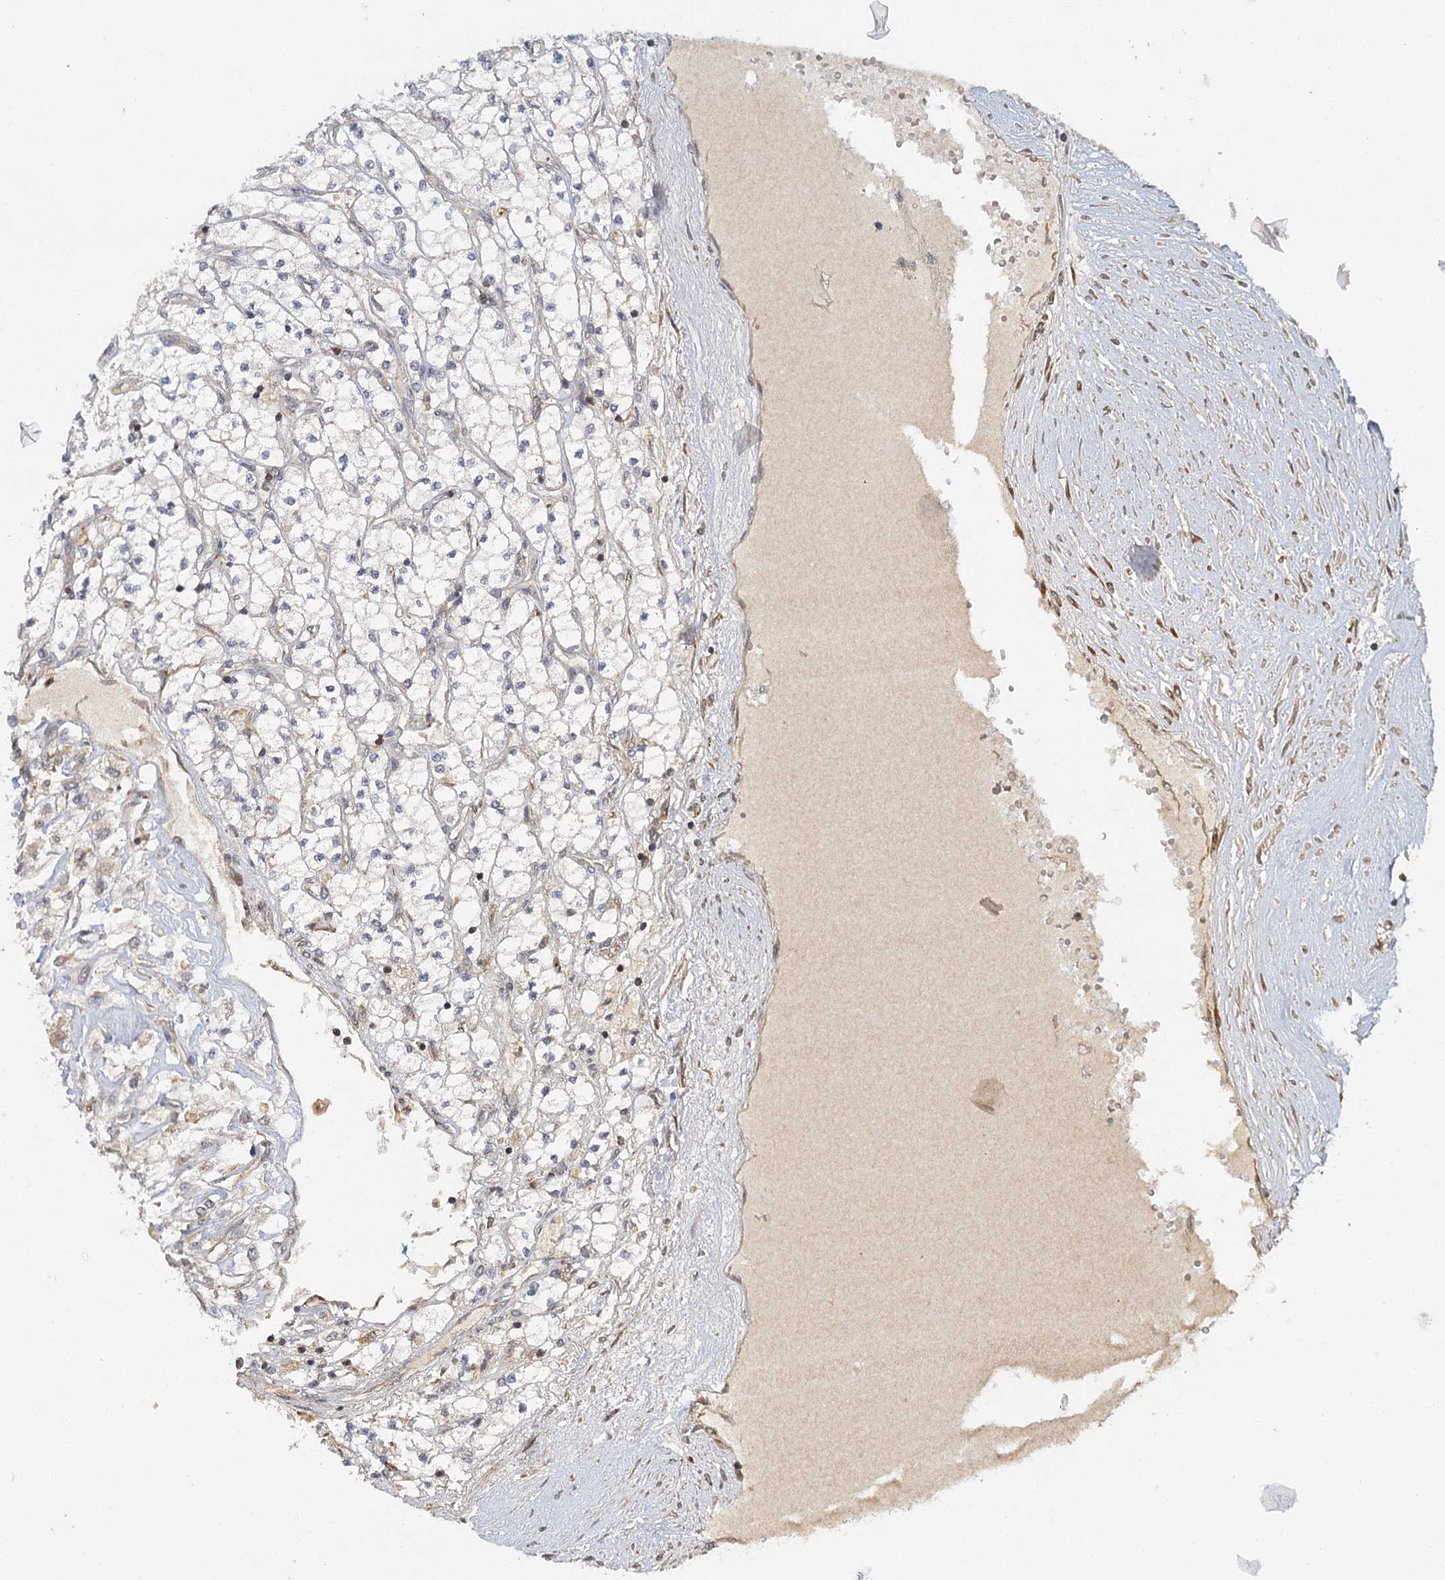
{"staining": {"intensity": "negative", "quantity": "none", "location": "none"}, "tissue": "renal cancer", "cell_type": "Tumor cells", "image_type": "cancer", "snomed": [{"axis": "morphology", "description": "Adenocarcinoma, NOS"}, {"axis": "topography", "description": "Kidney"}], "caption": "Tumor cells are negative for protein expression in human renal cancer.", "gene": "ZNF549", "patient": {"sex": "male", "age": 80}}